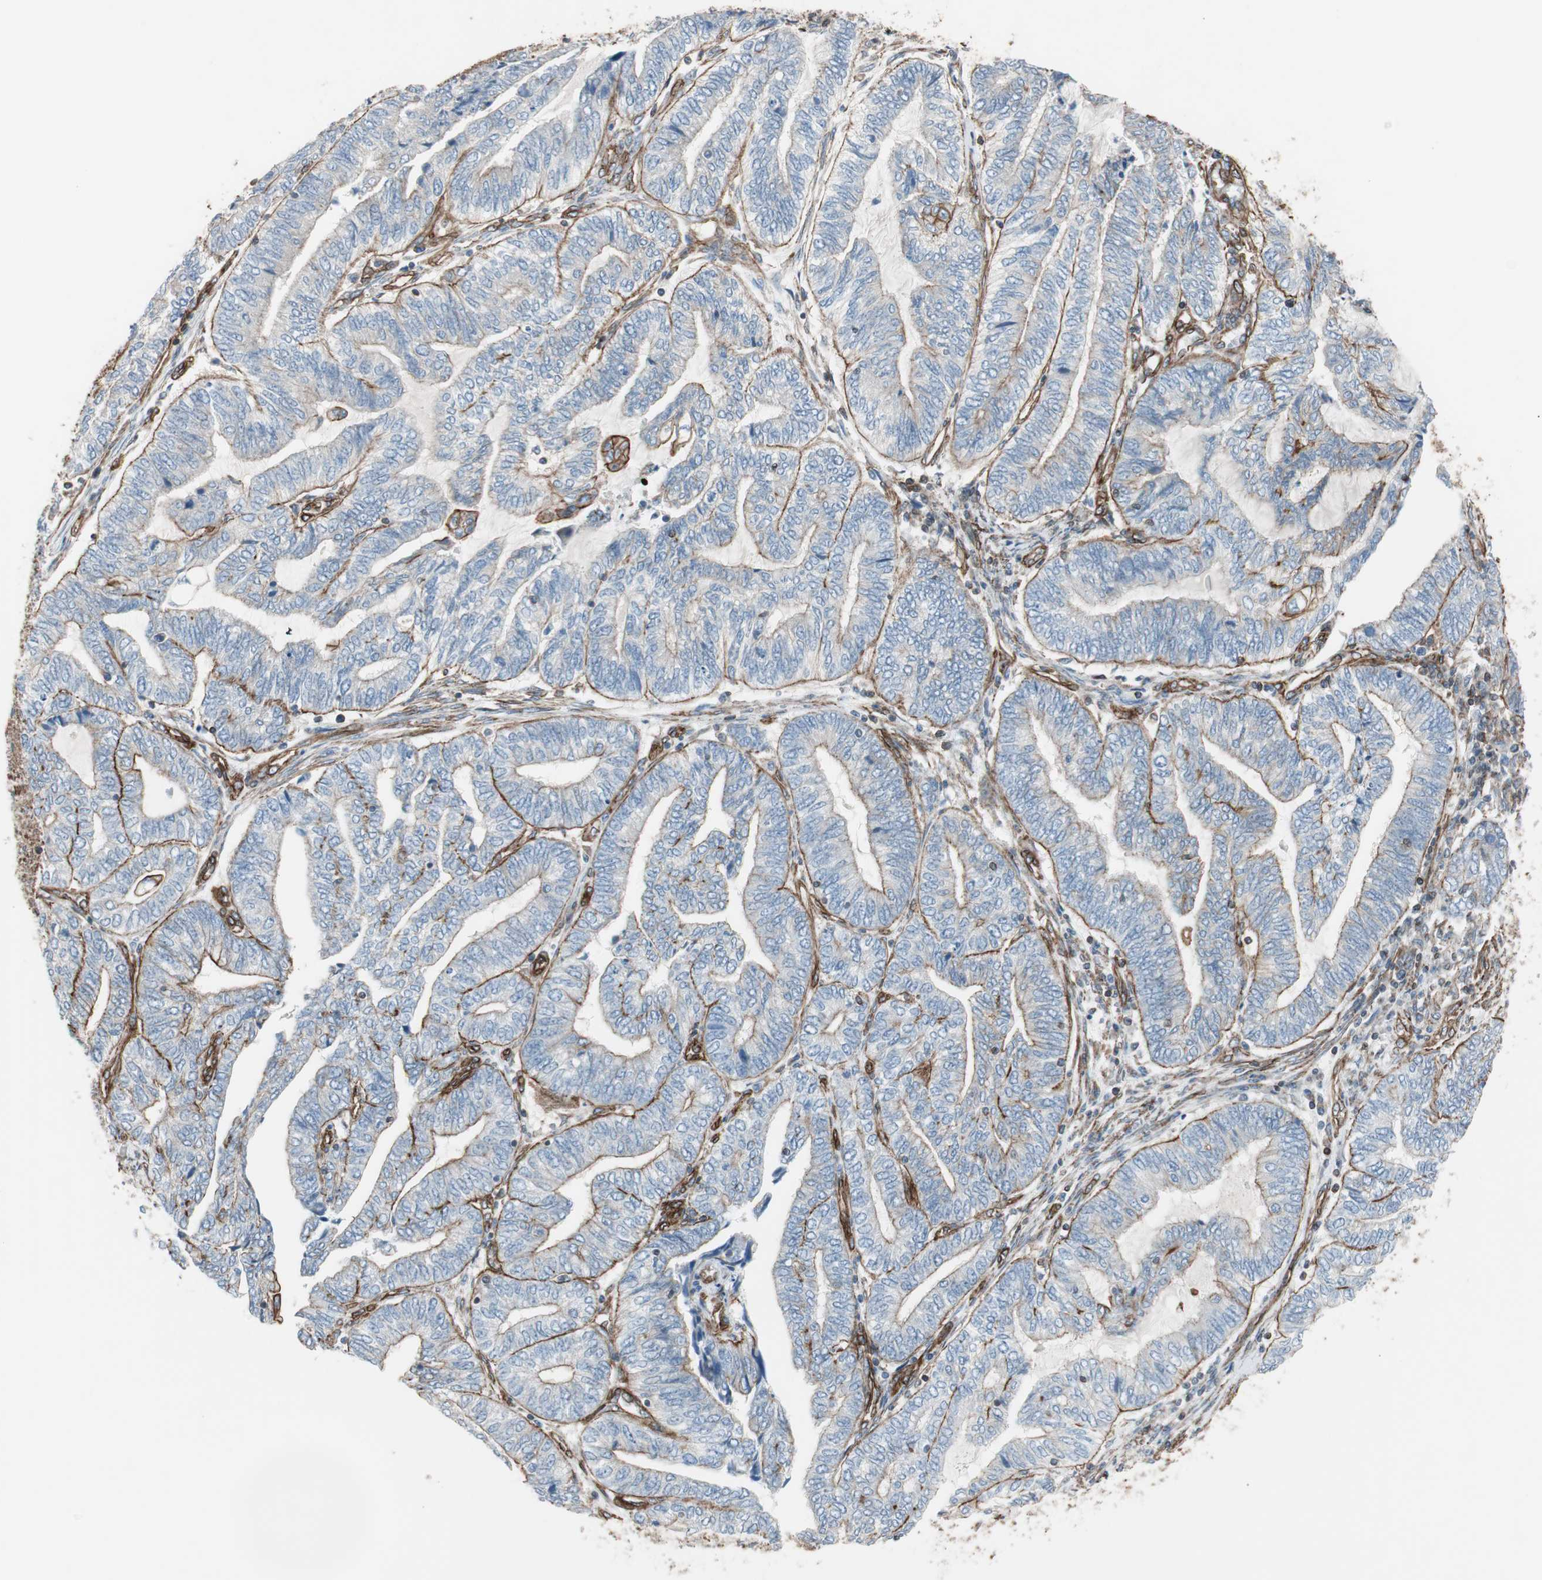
{"staining": {"intensity": "strong", "quantity": "<25%", "location": "cytoplasmic/membranous"}, "tissue": "endometrial cancer", "cell_type": "Tumor cells", "image_type": "cancer", "snomed": [{"axis": "morphology", "description": "Adenocarcinoma, NOS"}, {"axis": "topography", "description": "Uterus"}, {"axis": "topography", "description": "Endometrium"}], "caption": "This micrograph shows adenocarcinoma (endometrial) stained with immunohistochemistry (IHC) to label a protein in brown. The cytoplasmic/membranous of tumor cells show strong positivity for the protein. Nuclei are counter-stained blue.", "gene": "TCTA", "patient": {"sex": "female", "age": 70}}